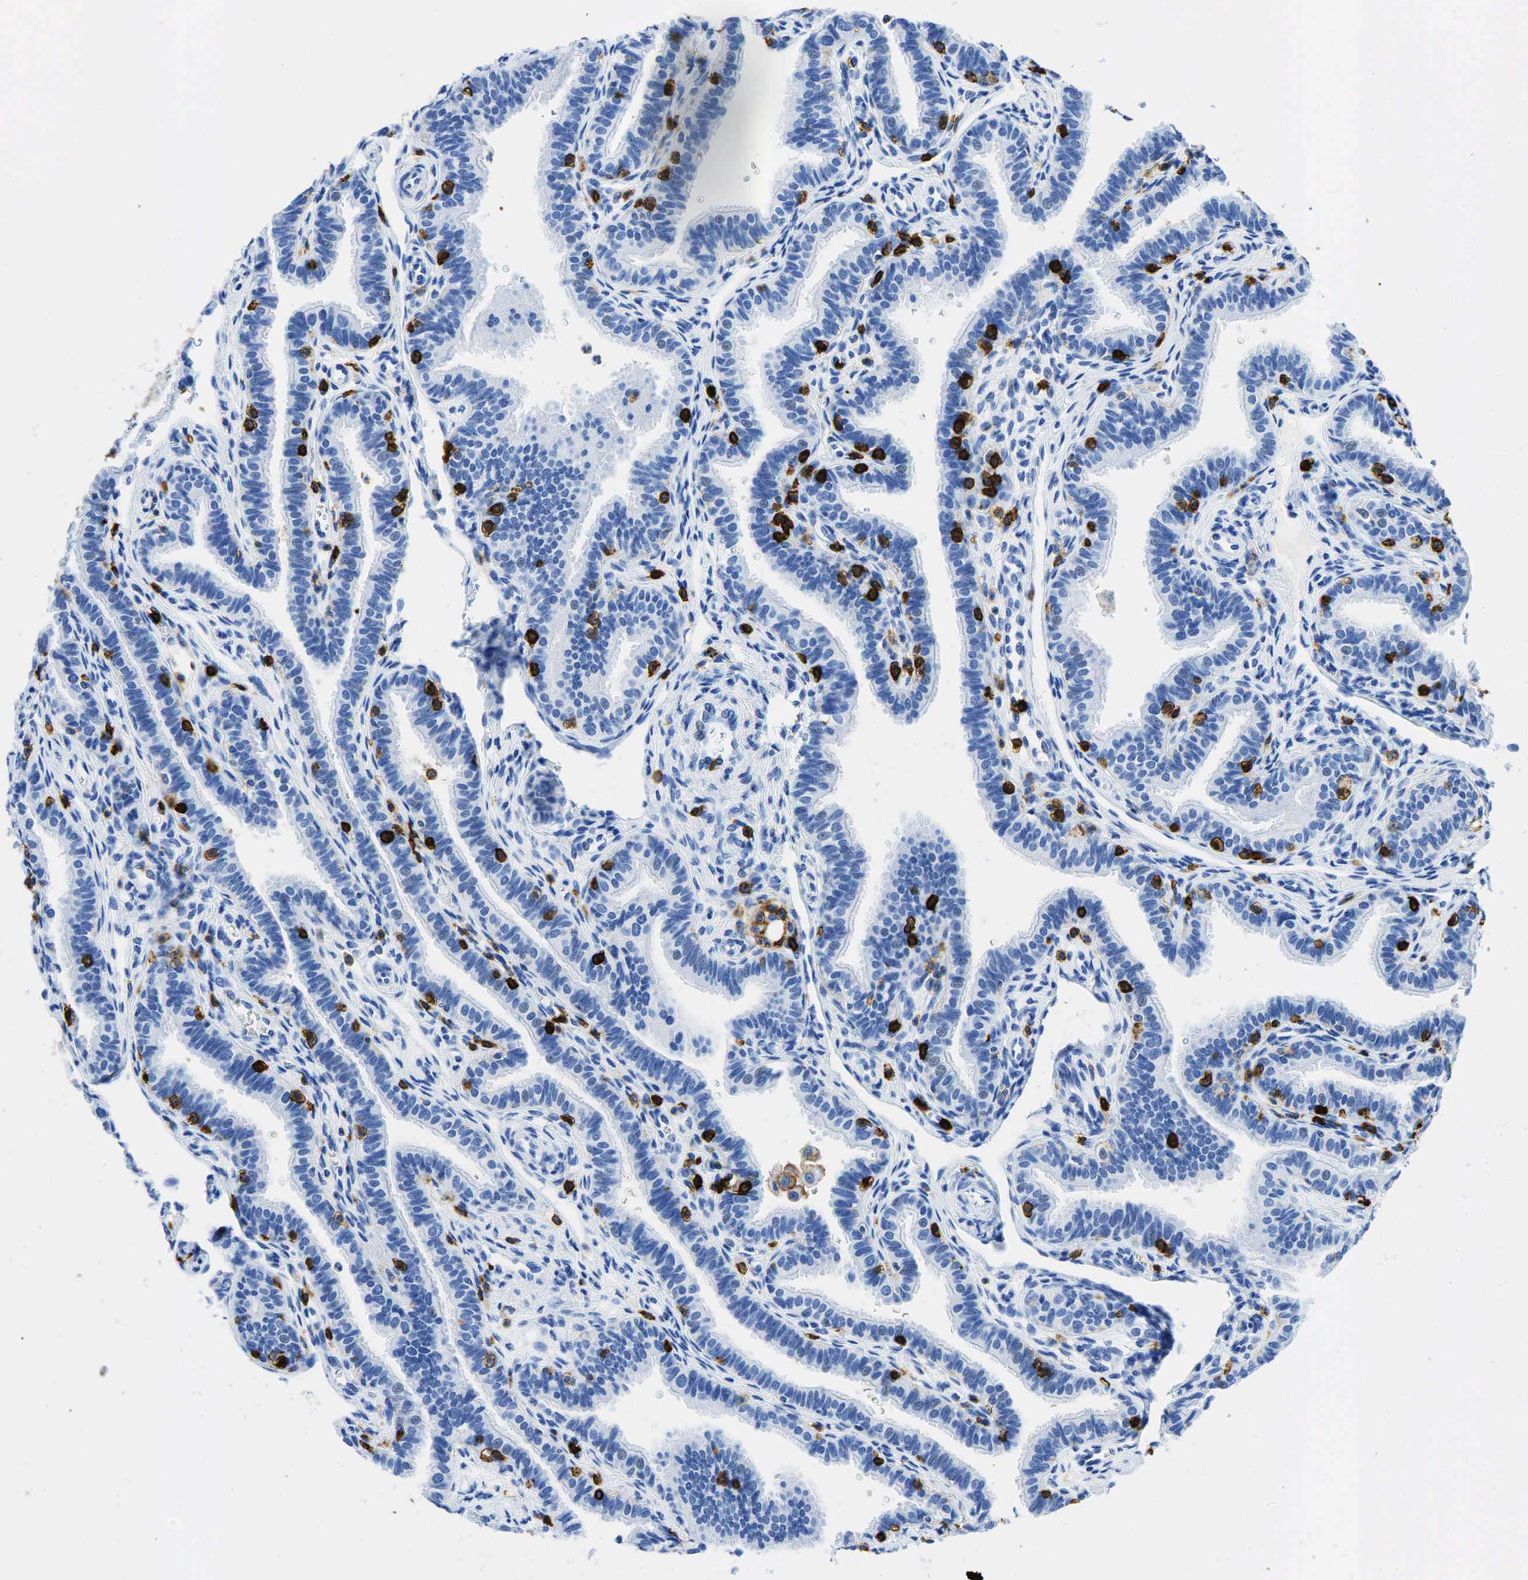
{"staining": {"intensity": "negative", "quantity": "none", "location": "none"}, "tissue": "fallopian tube", "cell_type": "Glandular cells", "image_type": "normal", "snomed": [{"axis": "morphology", "description": "Normal tissue, NOS"}, {"axis": "topography", "description": "Fallopian tube"}], "caption": "Protein analysis of normal fallopian tube demonstrates no significant positivity in glandular cells.", "gene": "PTPRC", "patient": {"sex": "female", "age": 32}}